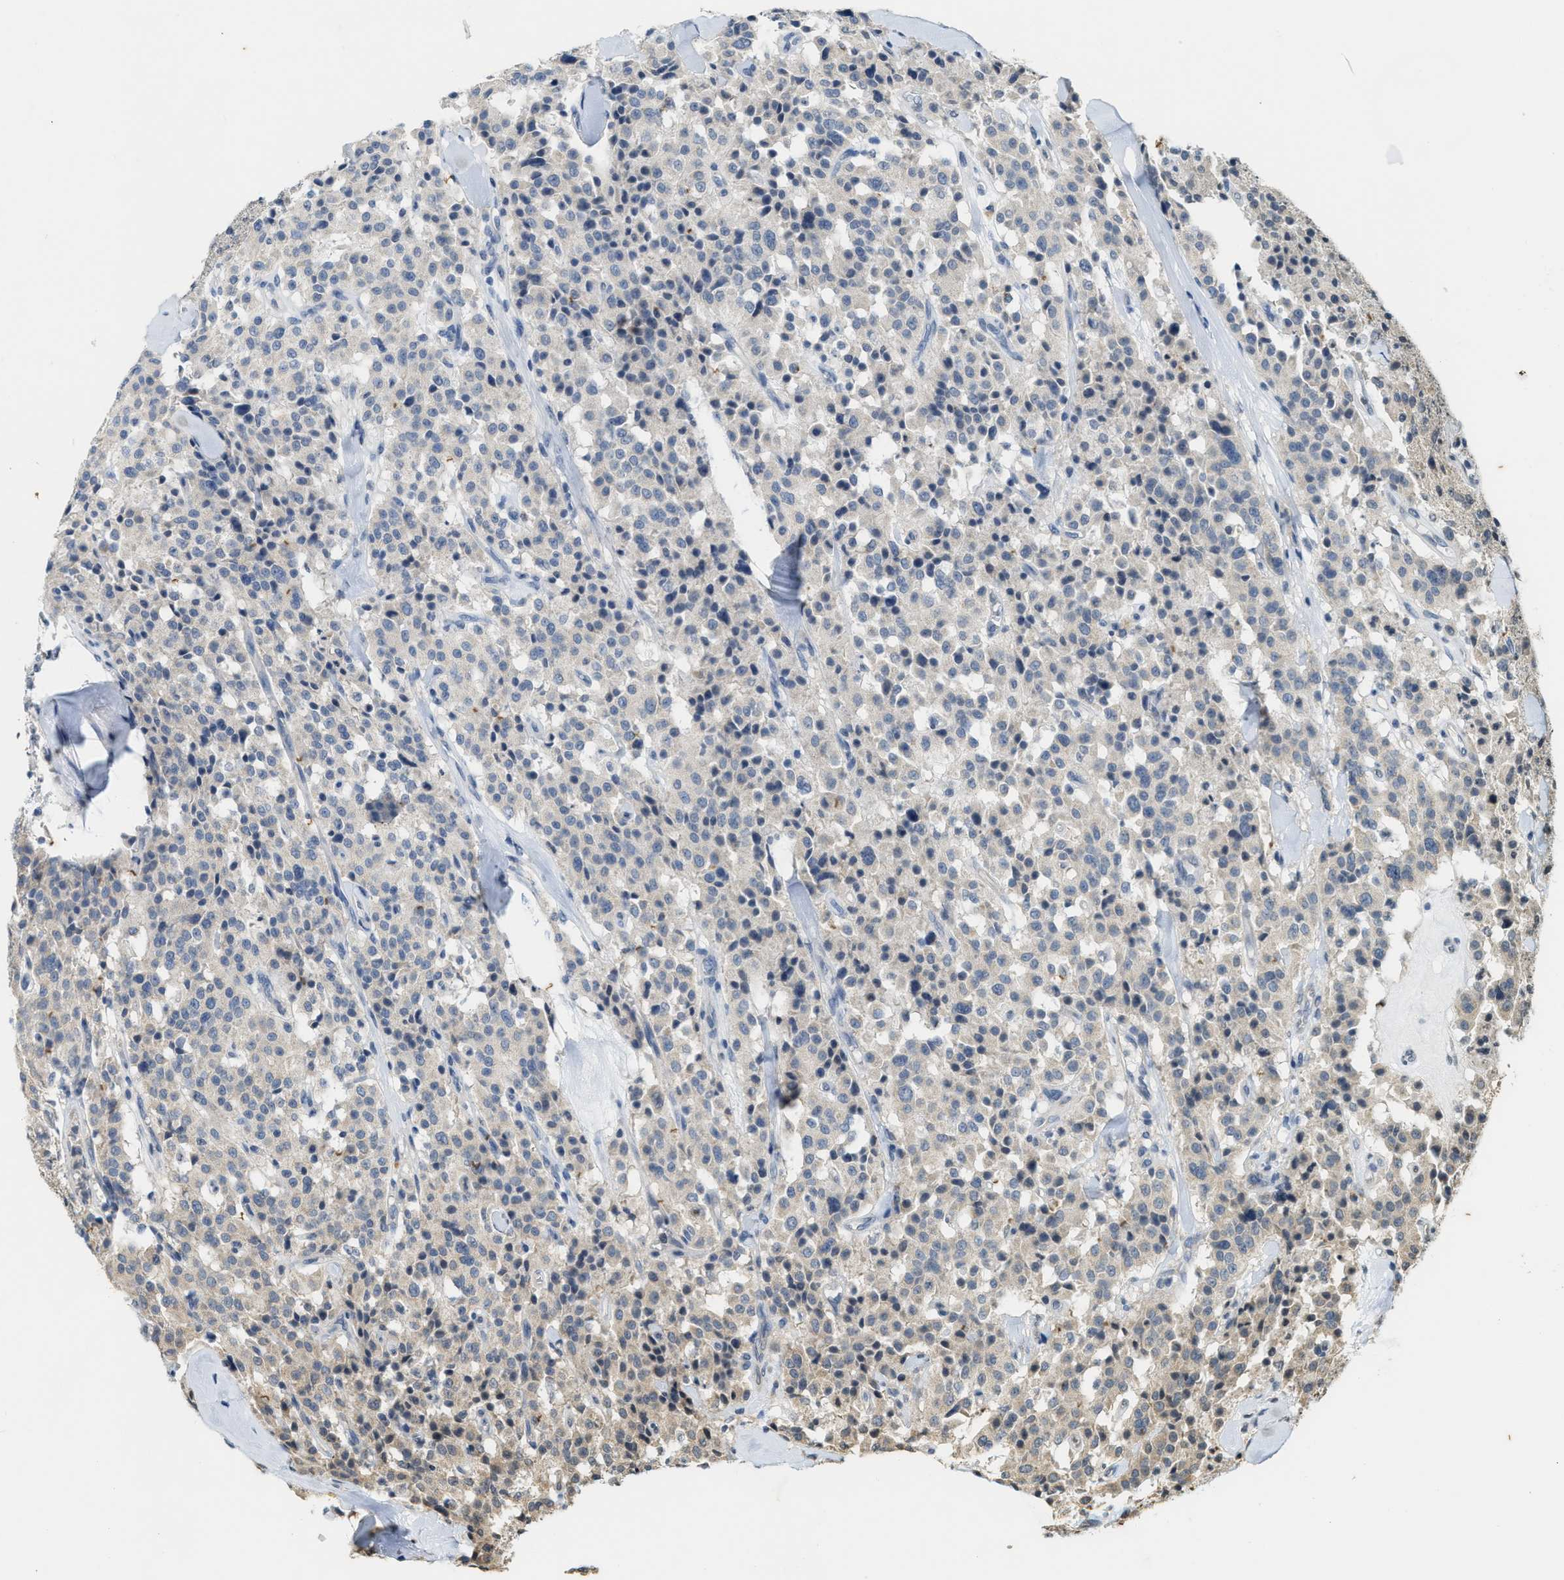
{"staining": {"intensity": "weak", "quantity": "<25%", "location": "cytoplasmic/membranous"}, "tissue": "carcinoid", "cell_type": "Tumor cells", "image_type": "cancer", "snomed": [{"axis": "morphology", "description": "Carcinoid, malignant, NOS"}, {"axis": "topography", "description": "Lung"}], "caption": "The histopathology image shows no staining of tumor cells in malignant carcinoid. Nuclei are stained in blue.", "gene": "KIF21A", "patient": {"sex": "male", "age": 30}}